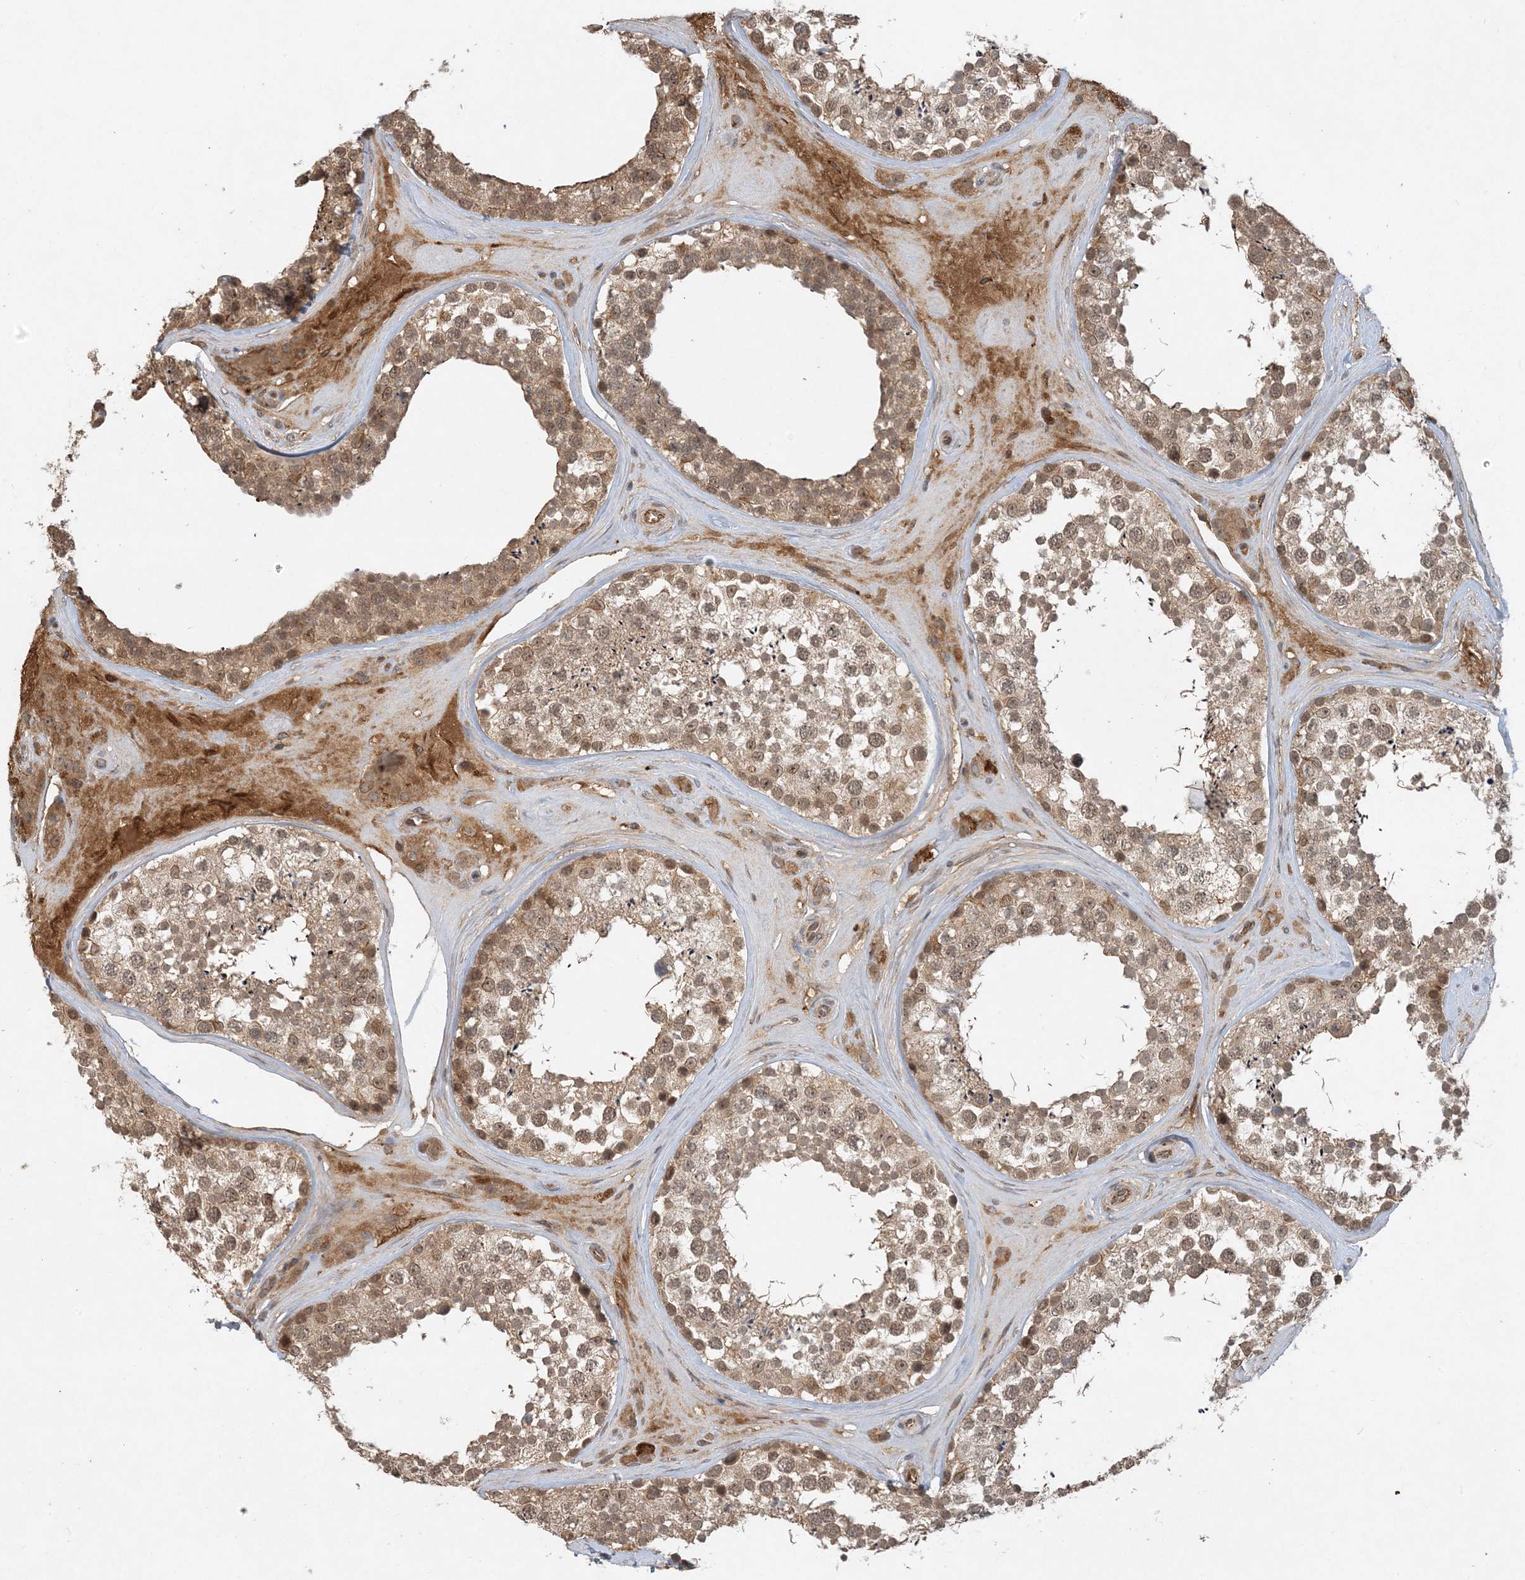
{"staining": {"intensity": "moderate", "quantity": ">75%", "location": "cytoplasmic/membranous,nuclear"}, "tissue": "testis", "cell_type": "Cells in seminiferous ducts", "image_type": "normal", "snomed": [{"axis": "morphology", "description": "Normal tissue, NOS"}, {"axis": "topography", "description": "Testis"}], "caption": "The image shows immunohistochemical staining of unremarkable testis. There is moderate cytoplasmic/membranous,nuclear expression is seen in approximately >75% of cells in seminiferous ducts.", "gene": "ZCCHC4", "patient": {"sex": "male", "age": 46}}